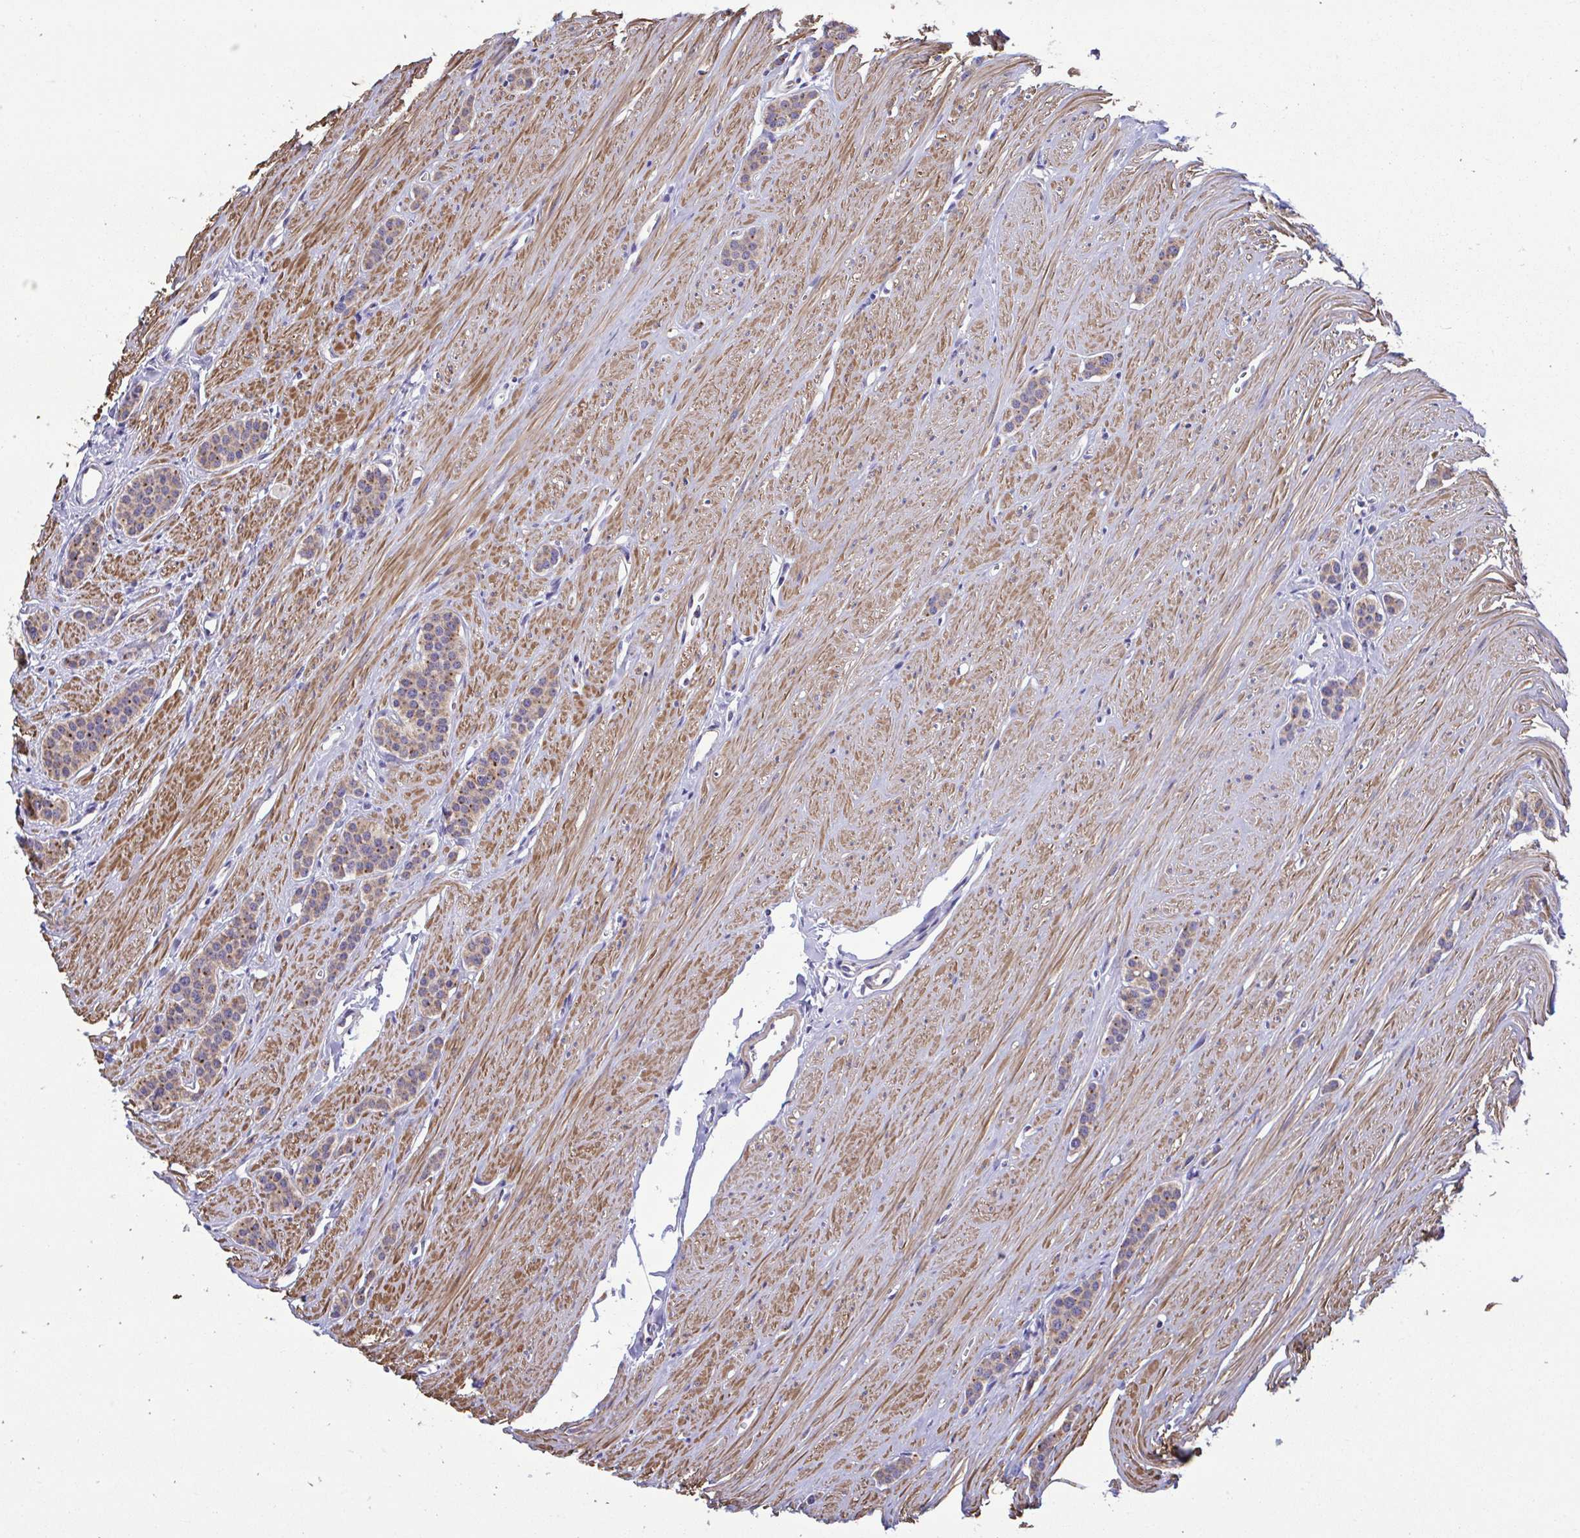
{"staining": {"intensity": "weak", "quantity": "25%-75%", "location": "cytoplasmic/membranous"}, "tissue": "carcinoid", "cell_type": "Tumor cells", "image_type": "cancer", "snomed": [{"axis": "morphology", "description": "Carcinoid, malignant, NOS"}, {"axis": "topography", "description": "Small intestine"}], "caption": "Protein positivity by IHC demonstrates weak cytoplasmic/membranous staining in about 25%-75% of tumor cells in malignant carcinoid.", "gene": "SARS2", "patient": {"sex": "male", "age": 60}}